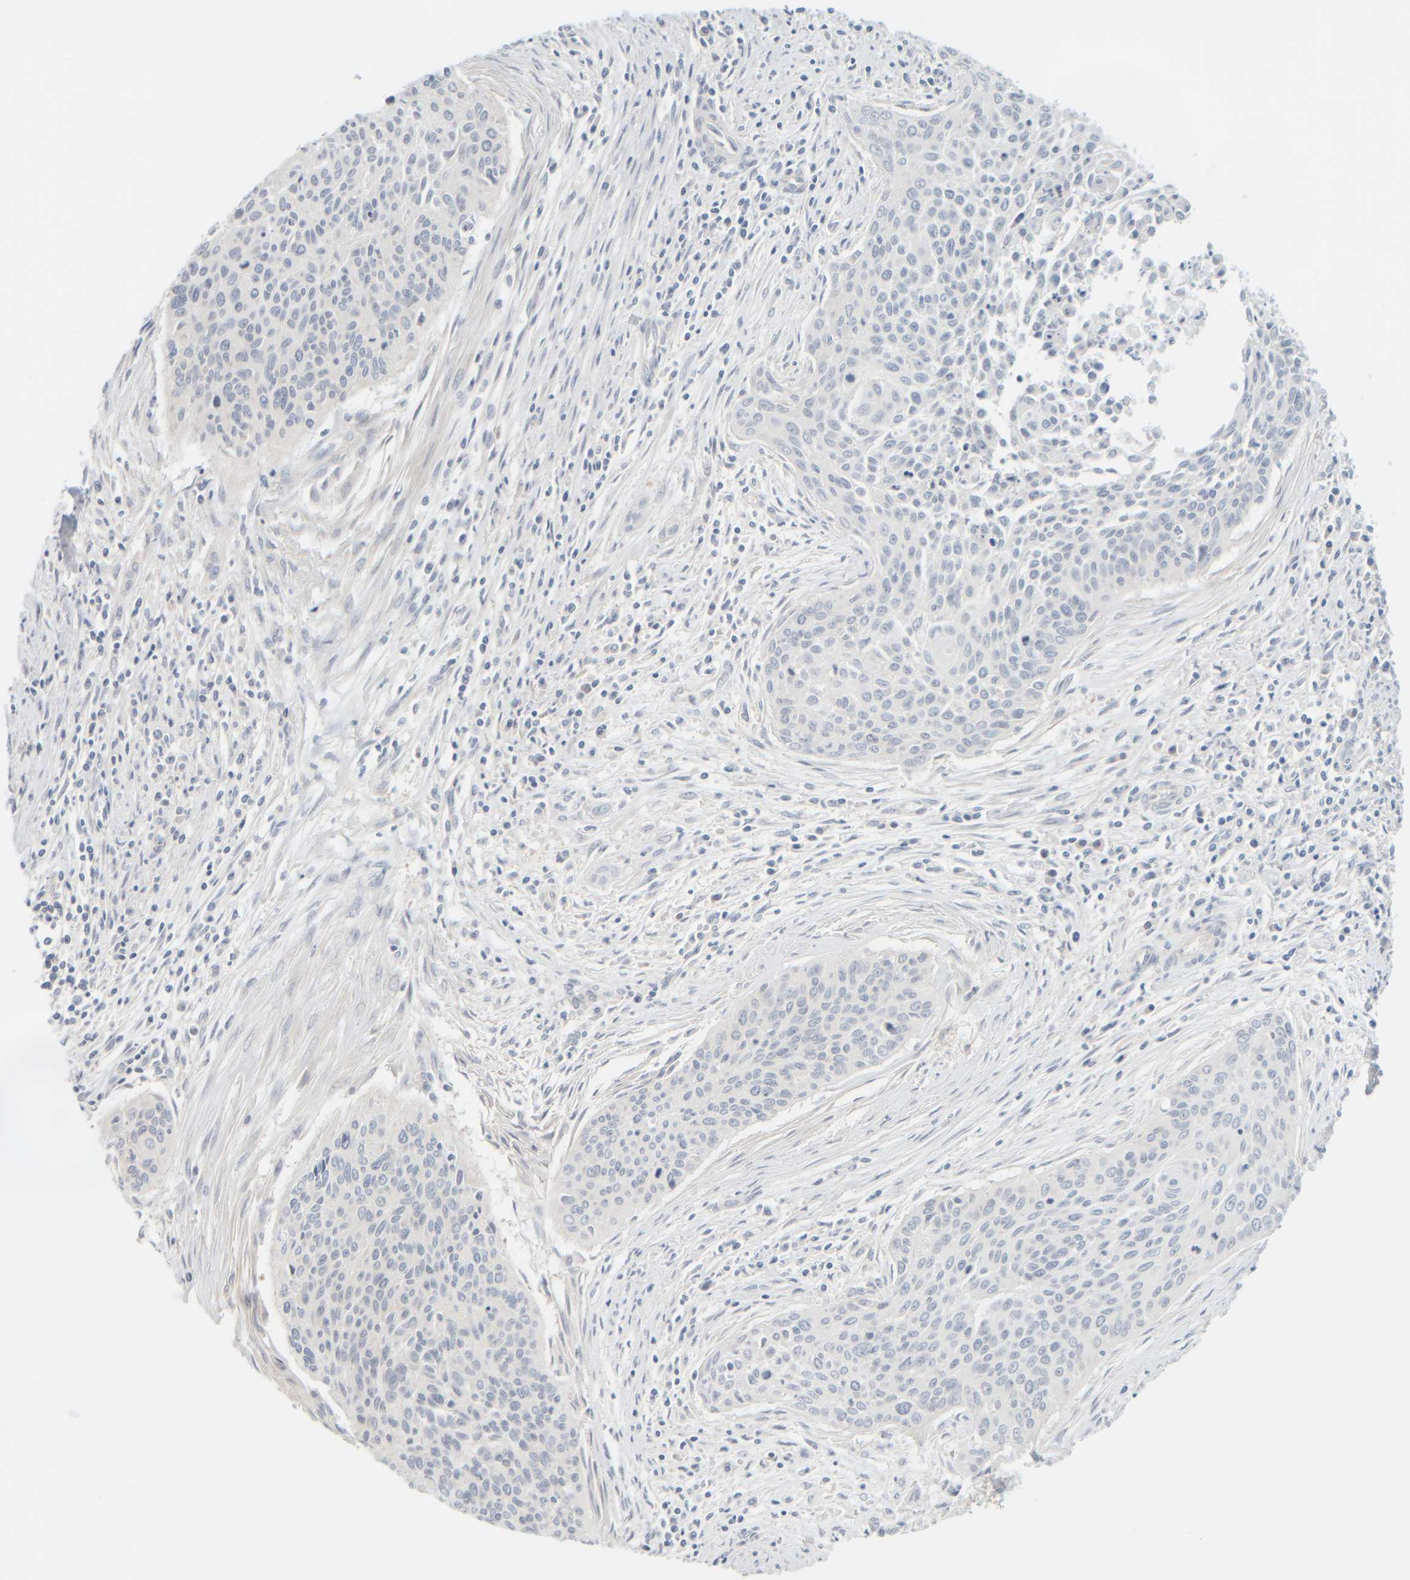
{"staining": {"intensity": "negative", "quantity": "none", "location": "none"}, "tissue": "cervical cancer", "cell_type": "Tumor cells", "image_type": "cancer", "snomed": [{"axis": "morphology", "description": "Squamous cell carcinoma, NOS"}, {"axis": "topography", "description": "Cervix"}], "caption": "High power microscopy histopathology image of an immunohistochemistry (IHC) photomicrograph of cervical squamous cell carcinoma, revealing no significant expression in tumor cells.", "gene": "PTGES3L-AARSD1", "patient": {"sex": "female", "age": 55}}